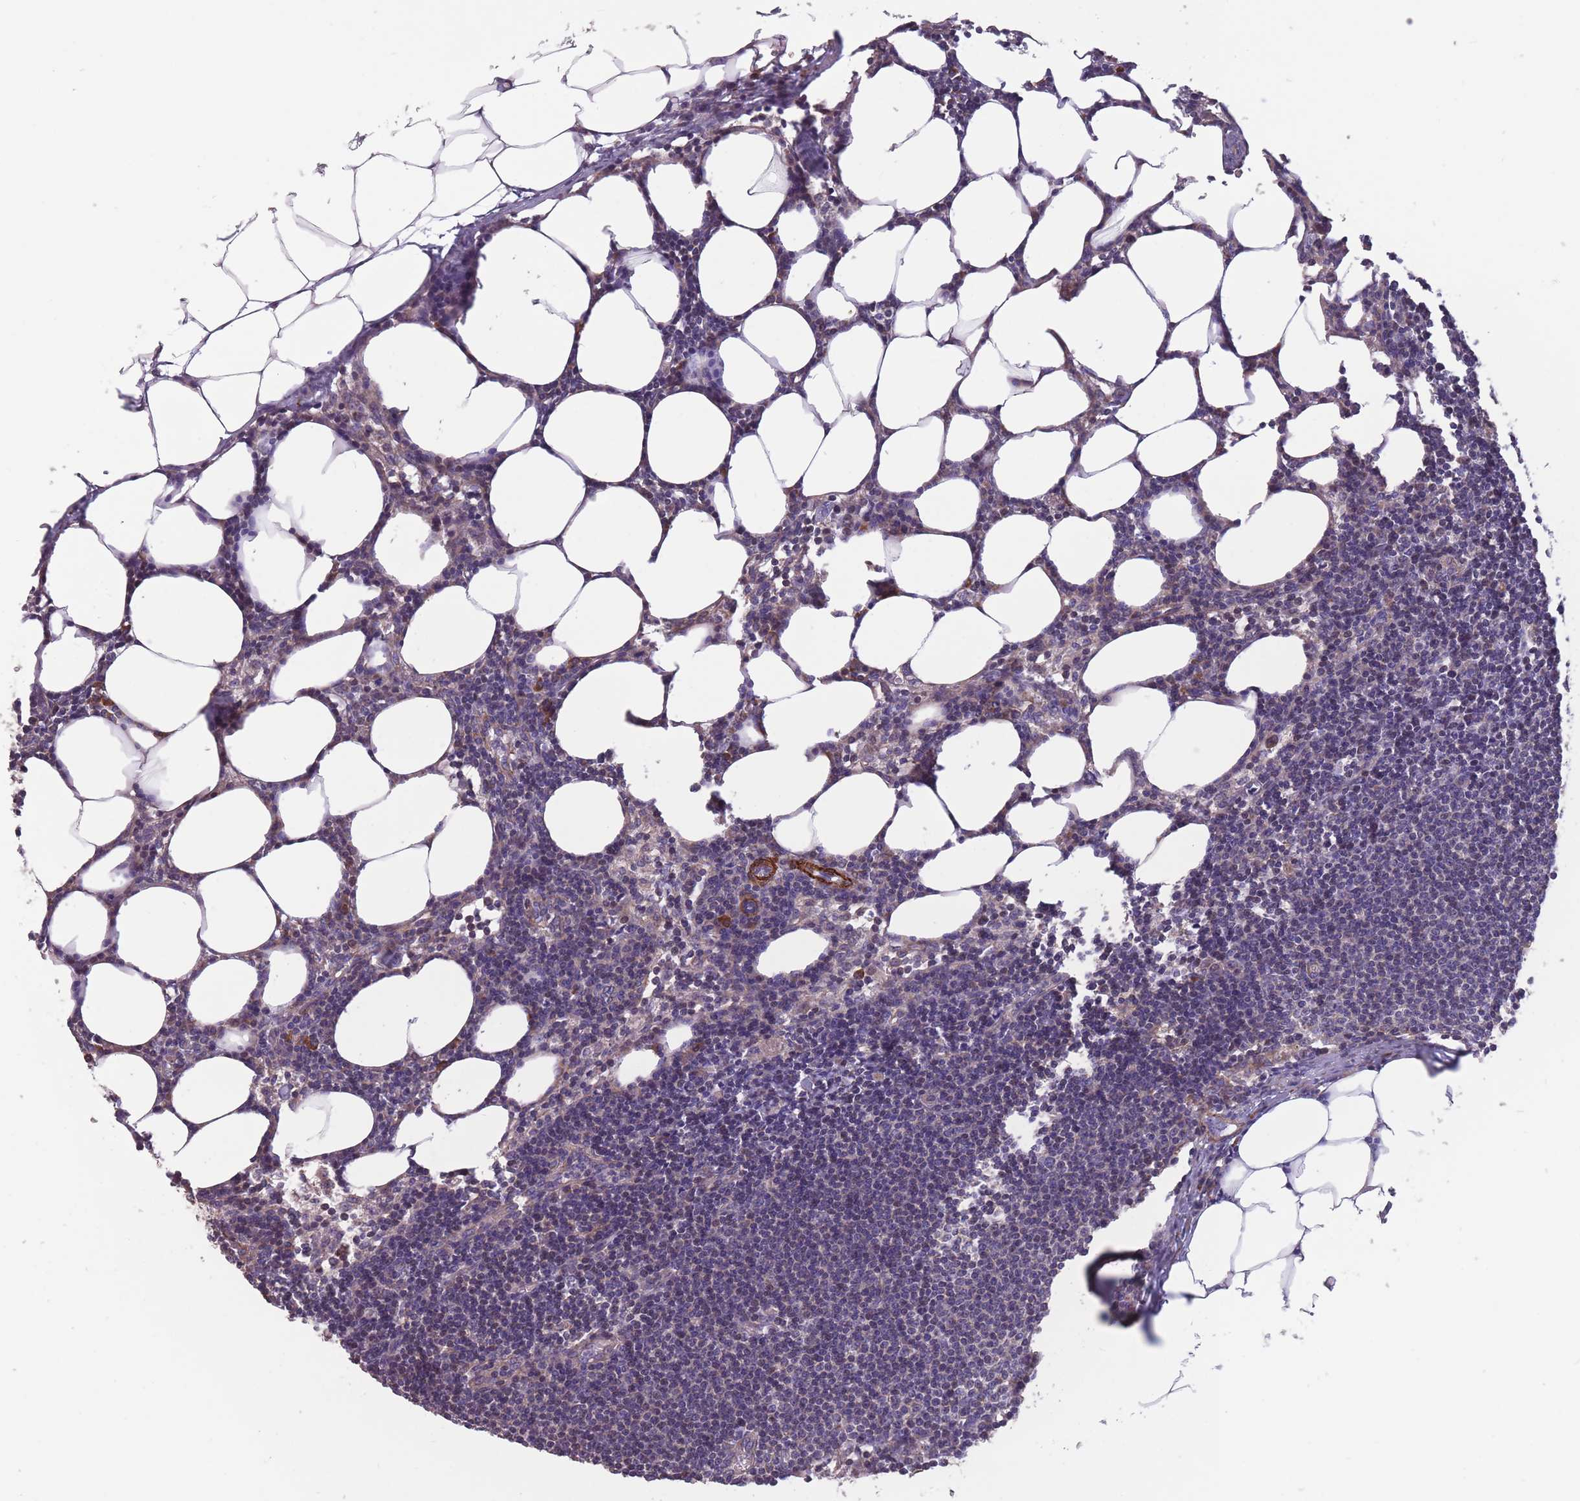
{"staining": {"intensity": "weak", "quantity": ">75%", "location": "cytoplasmic/membranous"}, "tissue": "lymph node", "cell_type": "Germinal center cells", "image_type": "normal", "snomed": [{"axis": "morphology", "description": "Normal tissue, NOS"}, {"axis": "topography", "description": "Lymph node"}], "caption": "This is a micrograph of IHC staining of unremarkable lymph node, which shows weak staining in the cytoplasmic/membranous of germinal center cells.", "gene": "TOMM40L", "patient": {"sex": "female", "age": 30}}